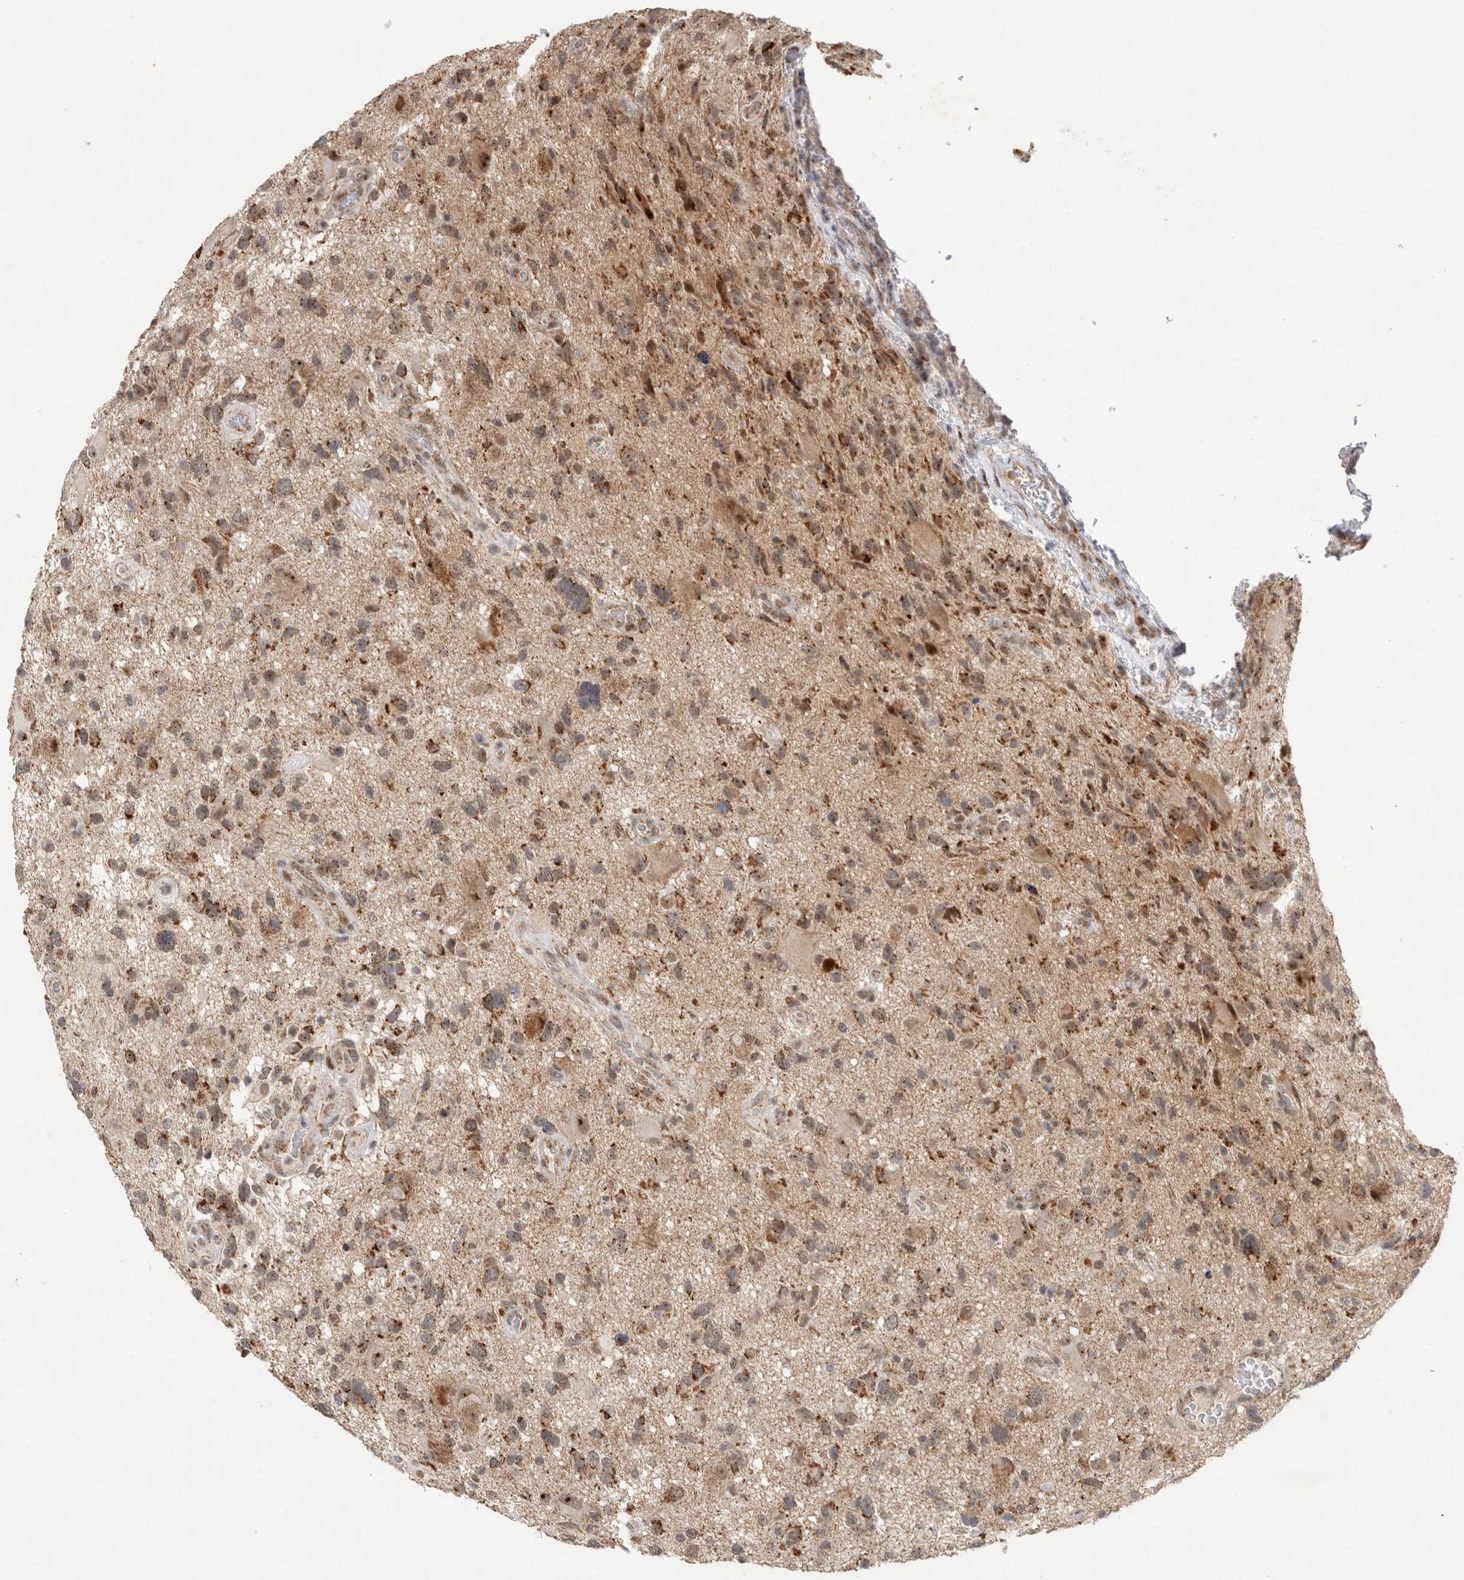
{"staining": {"intensity": "moderate", "quantity": "25%-75%", "location": "cytoplasmic/membranous,nuclear"}, "tissue": "glioma", "cell_type": "Tumor cells", "image_type": "cancer", "snomed": [{"axis": "morphology", "description": "Glioma, malignant, High grade"}, {"axis": "topography", "description": "Brain"}], "caption": "The immunohistochemical stain shows moderate cytoplasmic/membranous and nuclear staining in tumor cells of malignant glioma (high-grade) tissue. The staining was performed using DAB to visualize the protein expression in brown, while the nuclei were stained in blue with hematoxylin (Magnification: 20x).", "gene": "MRPL37", "patient": {"sex": "male", "age": 33}}